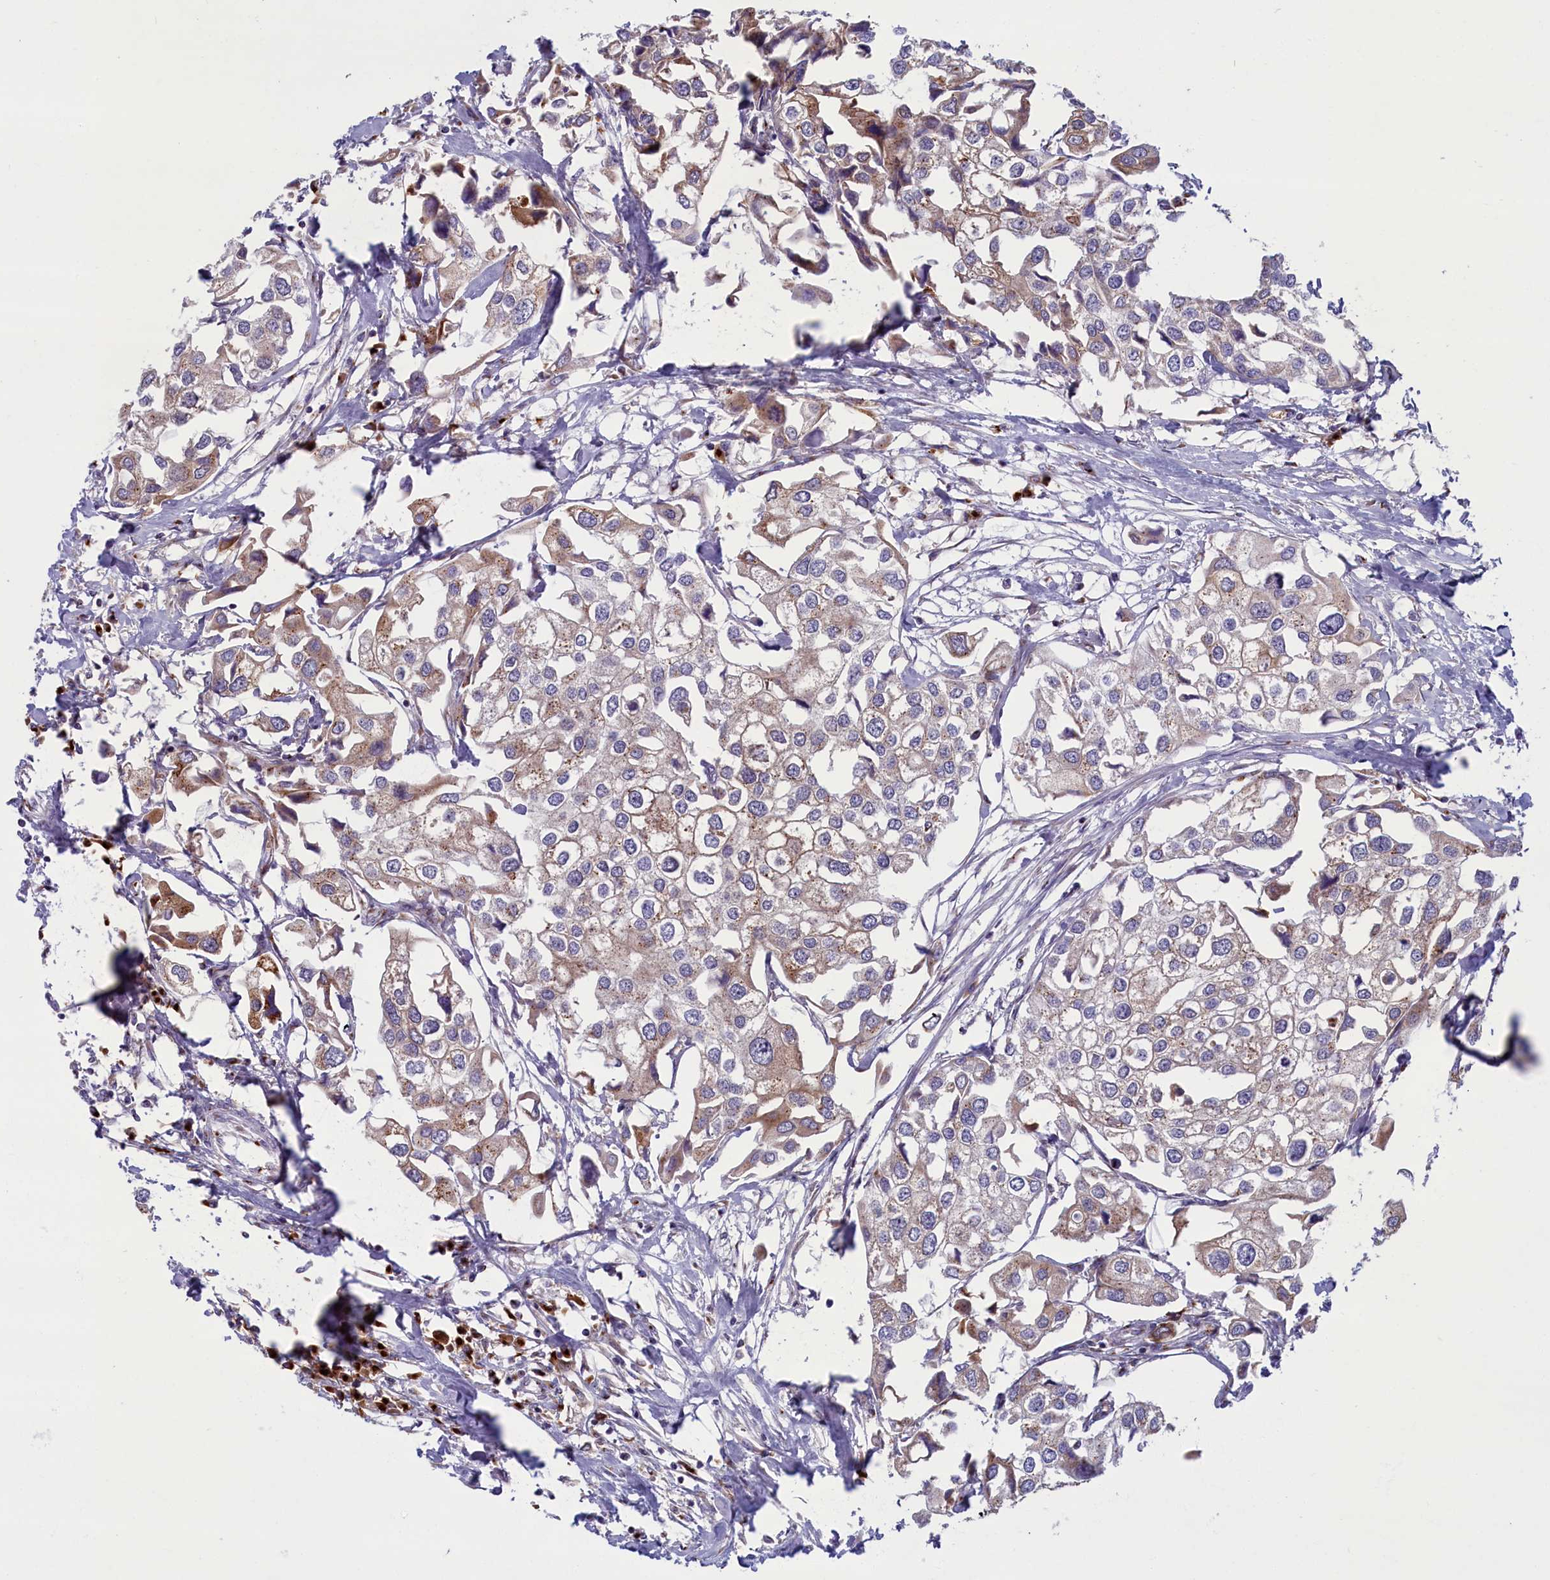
{"staining": {"intensity": "weak", "quantity": "25%-75%", "location": "cytoplasmic/membranous"}, "tissue": "urothelial cancer", "cell_type": "Tumor cells", "image_type": "cancer", "snomed": [{"axis": "morphology", "description": "Urothelial carcinoma, High grade"}, {"axis": "topography", "description": "Urinary bladder"}], "caption": "Urothelial carcinoma (high-grade) stained with immunohistochemistry (IHC) reveals weak cytoplasmic/membranous expression in about 25%-75% of tumor cells.", "gene": "BLVRB", "patient": {"sex": "male", "age": 64}}